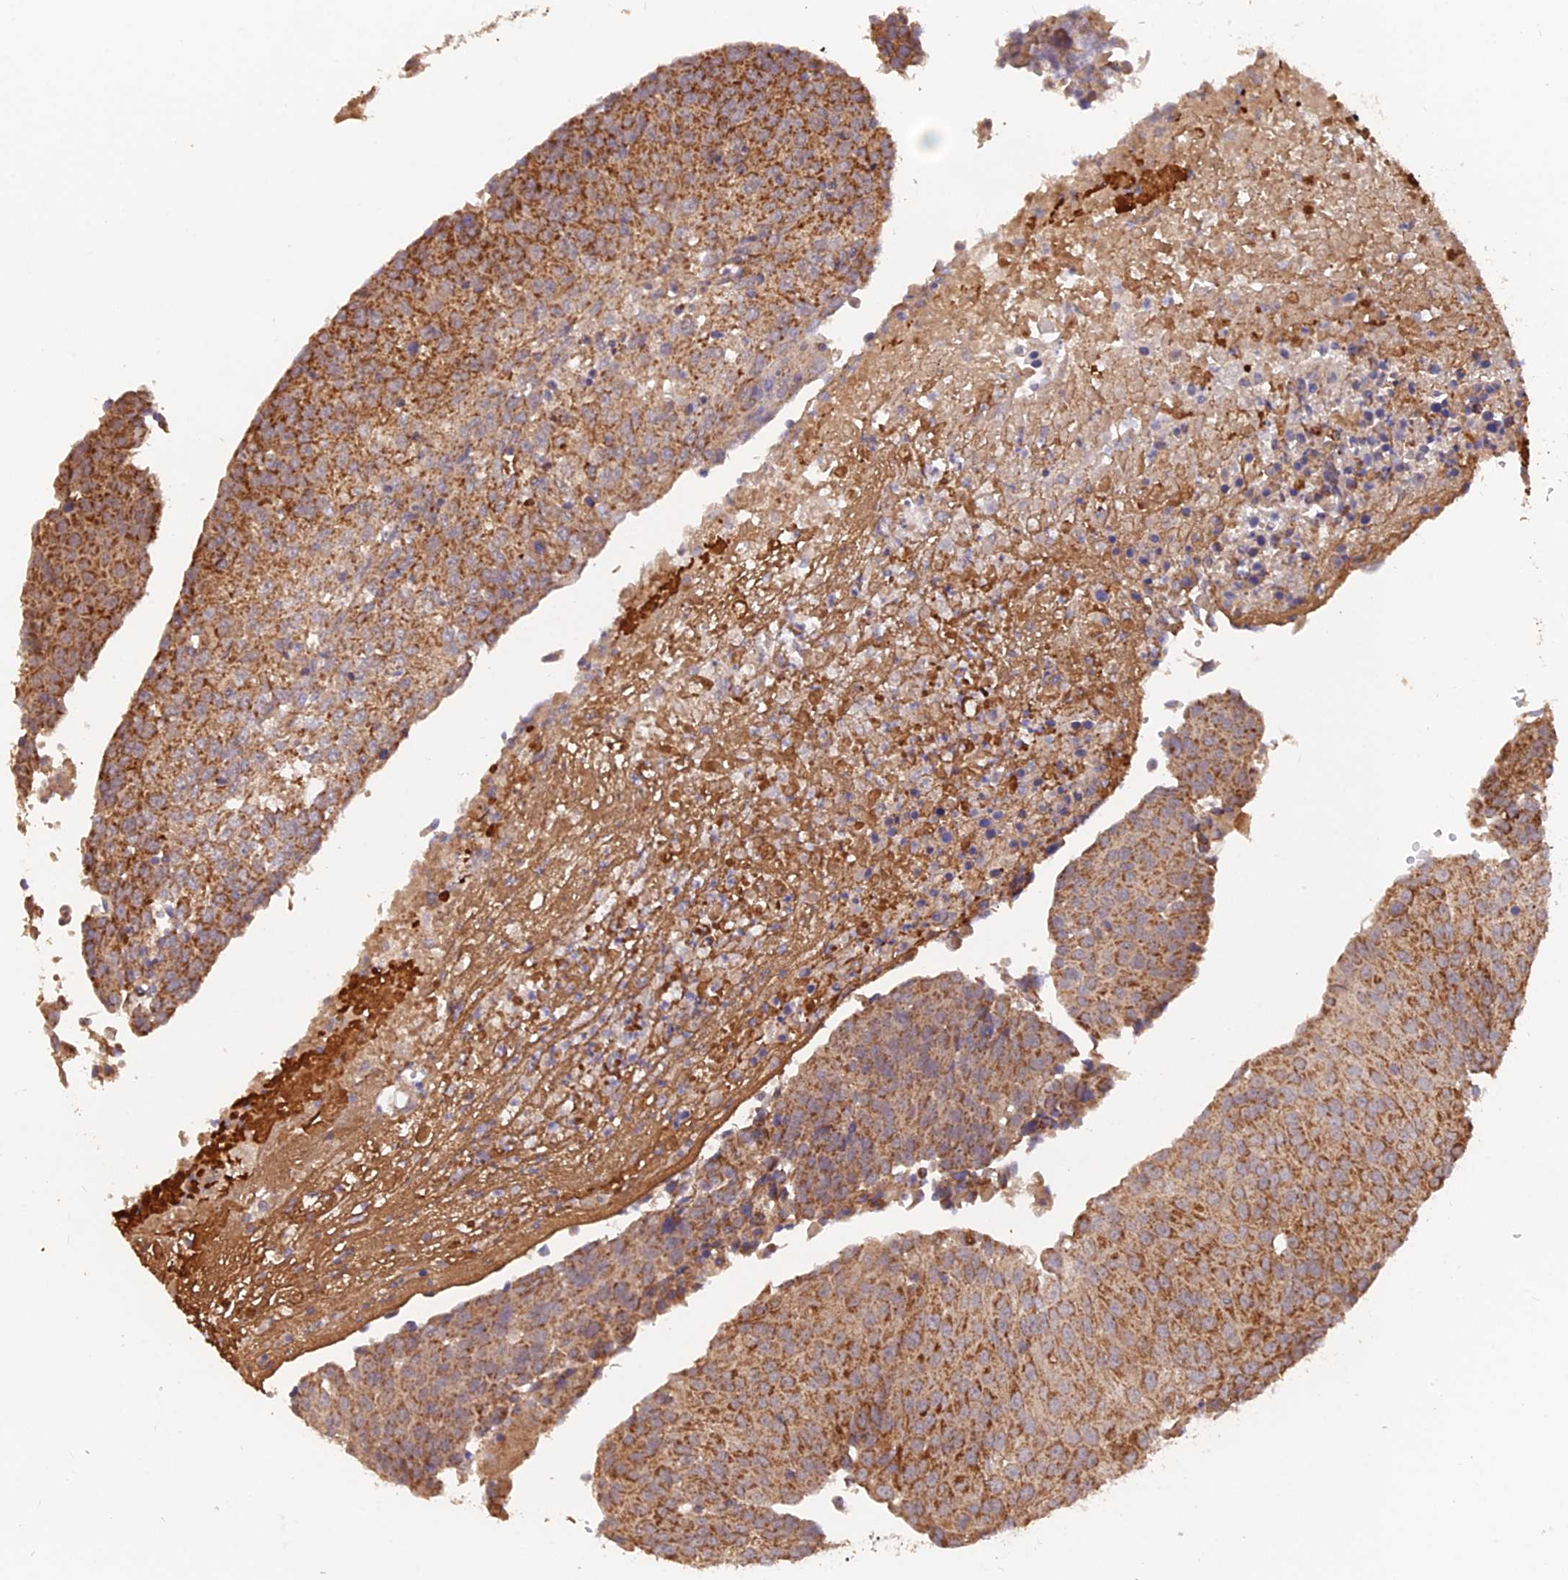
{"staining": {"intensity": "moderate", "quantity": ">75%", "location": "cytoplasmic/membranous"}, "tissue": "urothelial cancer", "cell_type": "Tumor cells", "image_type": "cancer", "snomed": [{"axis": "morphology", "description": "Urothelial carcinoma, High grade"}, {"axis": "topography", "description": "Urinary bladder"}], "caption": "High-power microscopy captured an immunohistochemistry (IHC) photomicrograph of high-grade urothelial carcinoma, revealing moderate cytoplasmic/membranous staining in approximately >75% of tumor cells.", "gene": "IFT22", "patient": {"sex": "female", "age": 85}}